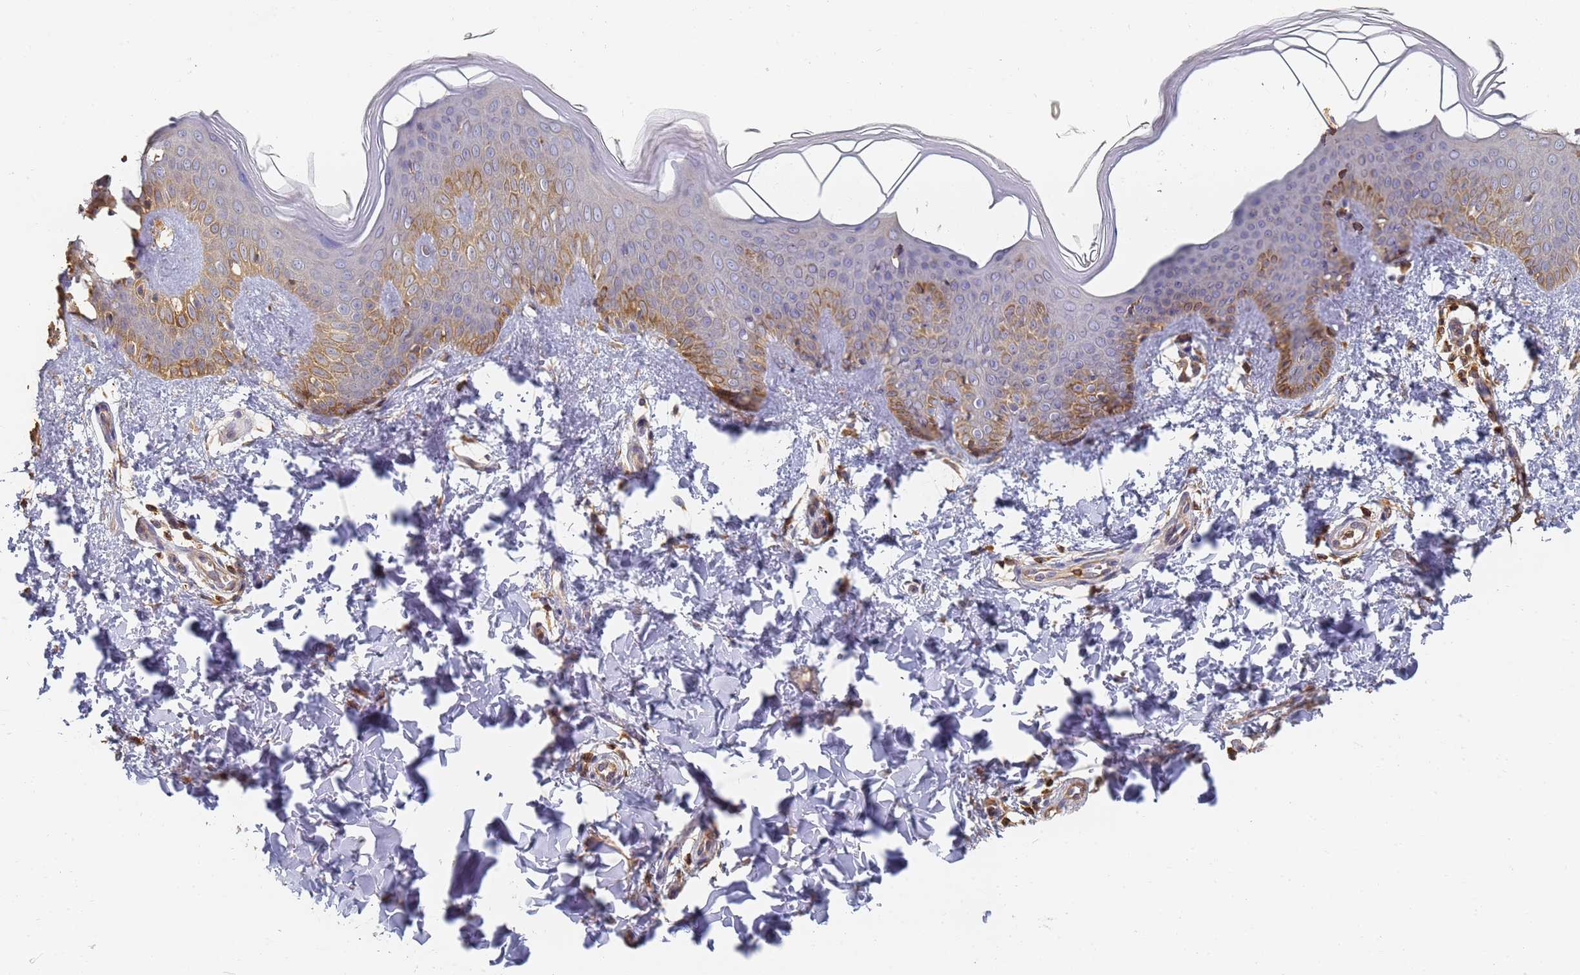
{"staining": {"intensity": "weak", "quantity": ">75%", "location": "cytoplasmic/membranous"}, "tissue": "skin", "cell_type": "Fibroblasts", "image_type": "normal", "snomed": [{"axis": "morphology", "description": "Normal tissue, NOS"}, {"axis": "topography", "description": "Skin"}], "caption": "IHC histopathology image of unremarkable skin: skin stained using immunohistochemistry (IHC) displays low levels of weak protein expression localized specifically in the cytoplasmic/membranous of fibroblasts, appearing as a cytoplasmic/membranous brown color.", "gene": "BIN2", "patient": {"sex": "male", "age": 36}}